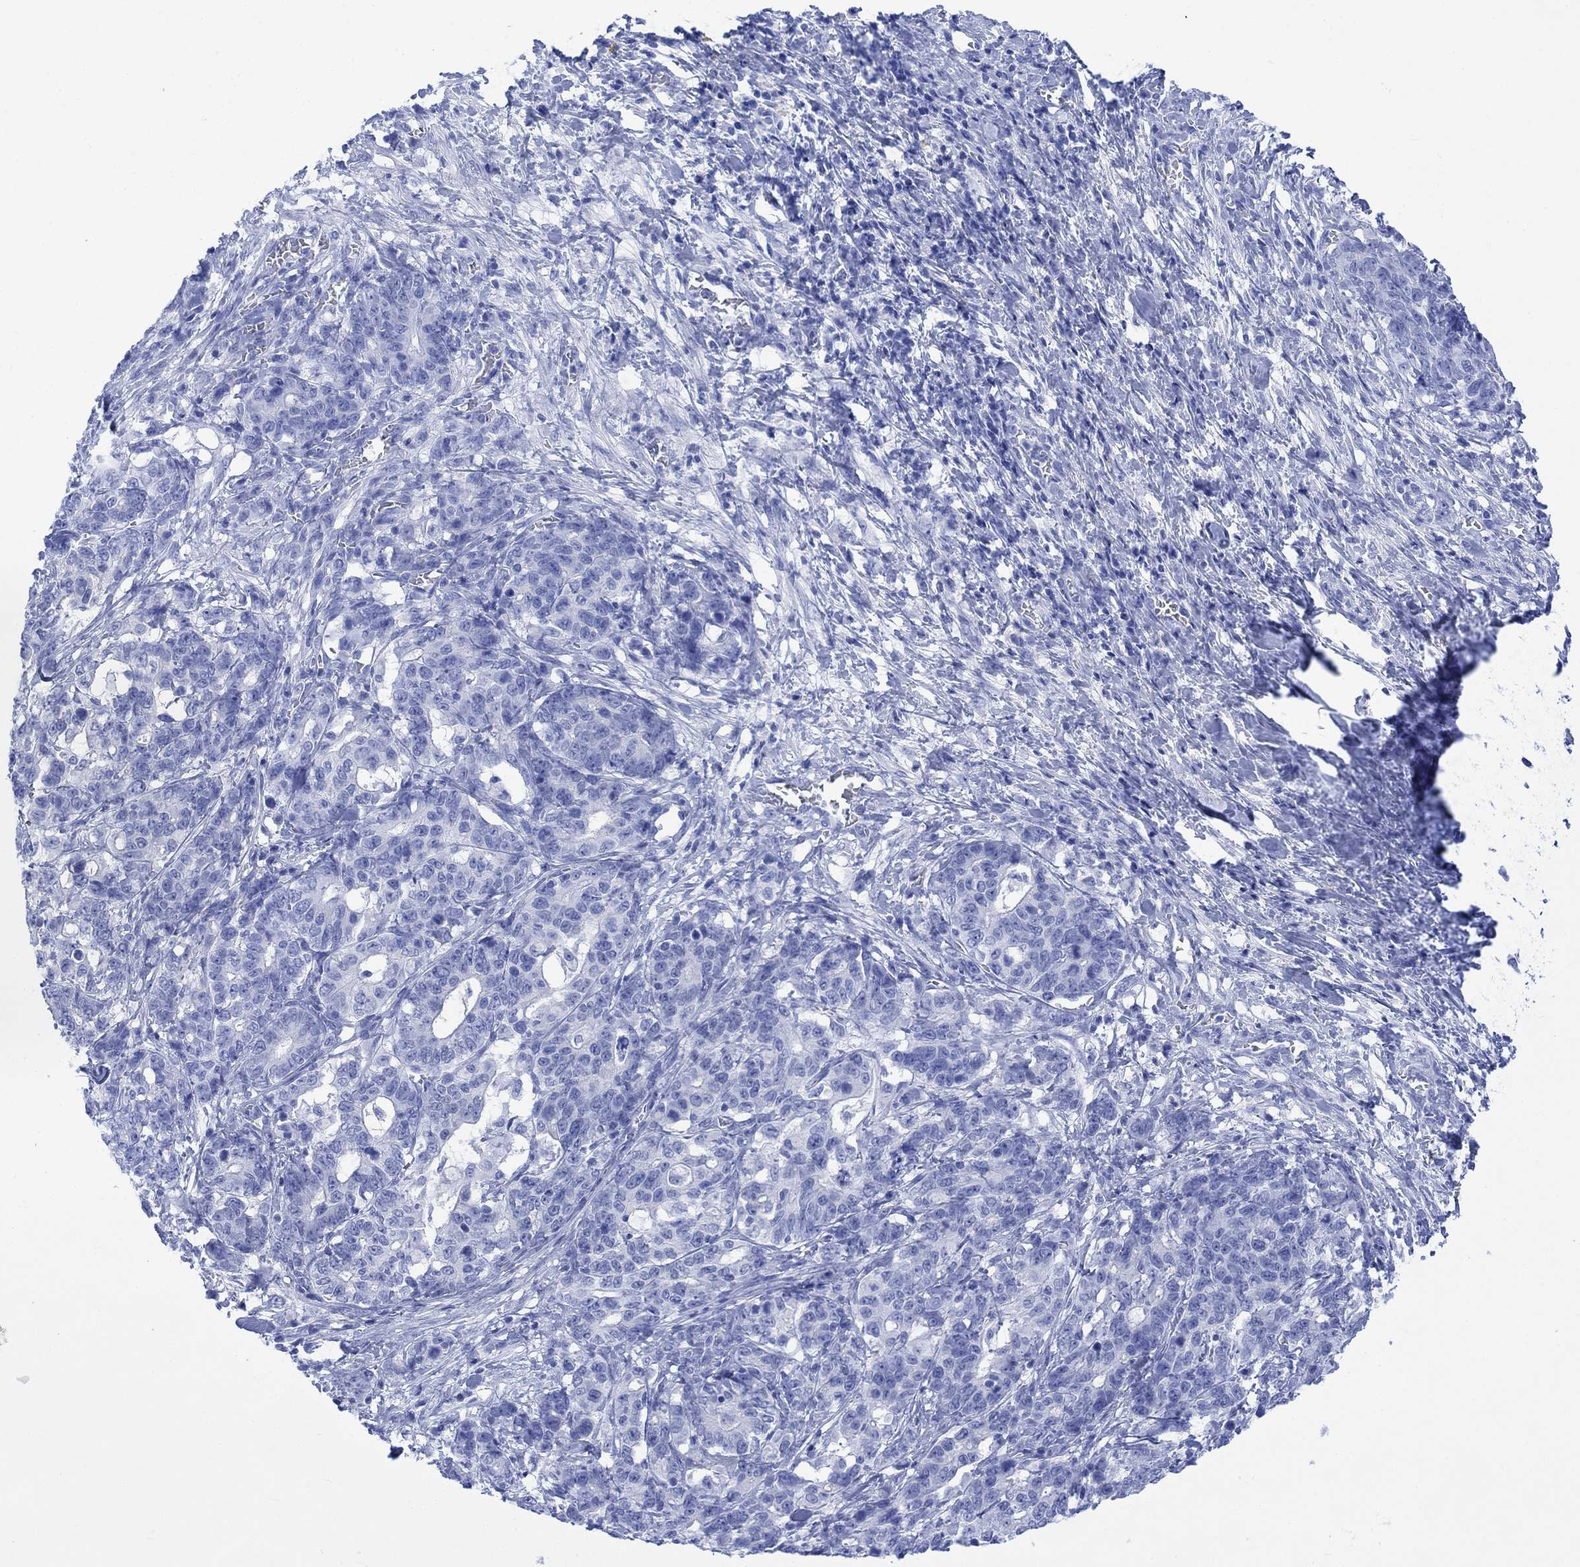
{"staining": {"intensity": "negative", "quantity": "none", "location": "none"}, "tissue": "stomach cancer", "cell_type": "Tumor cells", "image_type": "cancer", "snomed": [{"axis": "morphology", "description": "Normal tissue, NOS"}, {"axis": "morphology", "description": "Adenocarcinoma, NOS"}, {"axis": "topography", "description": "Stomach"}], "caption": "Immunohistochemistry (IHC) of human stomach adenocarcinoma exhibits no positivity in tumor cells.", "gene": "CELF4", "patient": {"sex": "female", "age": 64}}